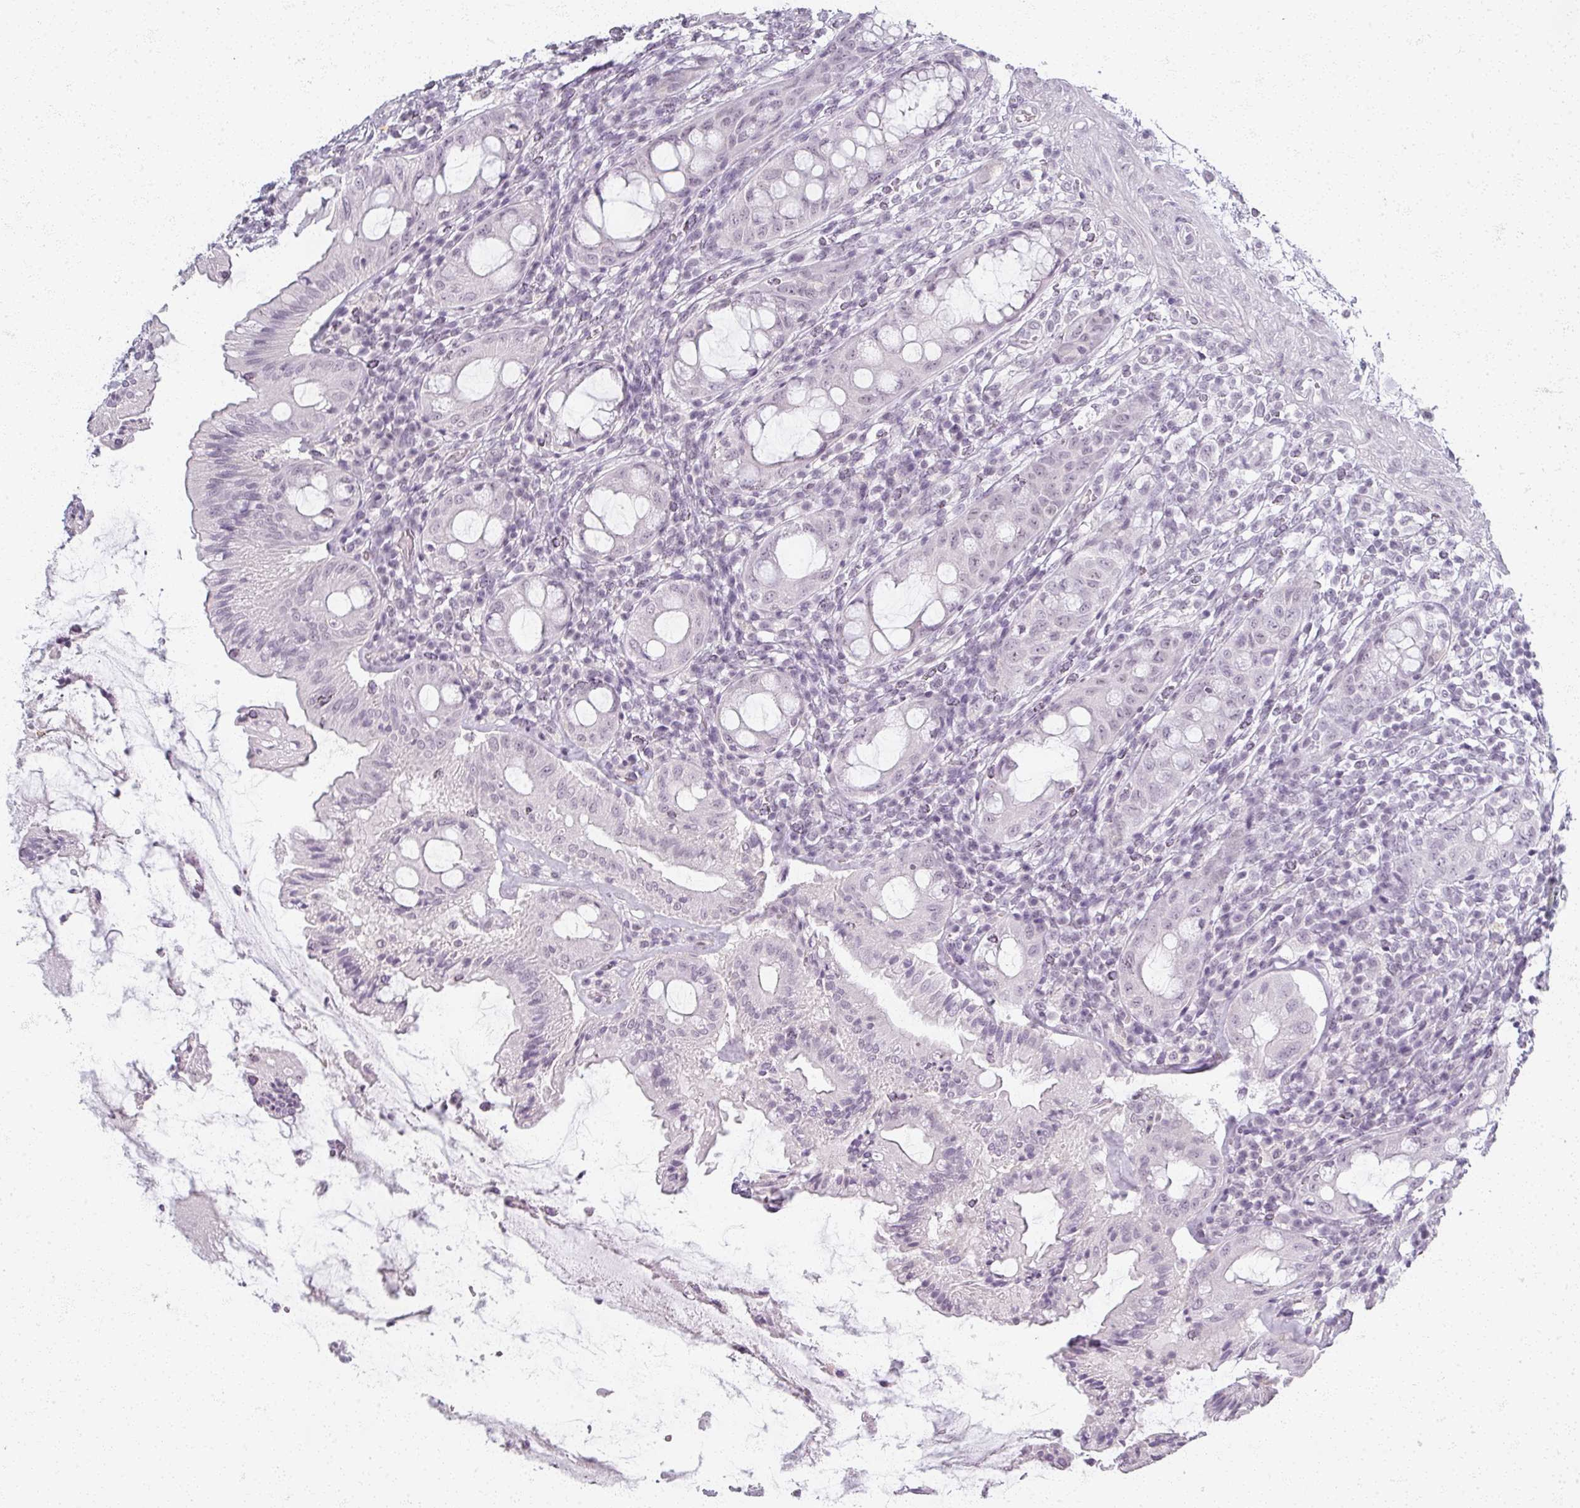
{"staining": {"intensity": "negative", "quantity": "none", "location": "none"}, "tissue": "rectum", "cell_type": "Glandular cells", "image_type": "normal", "snomed": [{"axis": "morphology", "description": "Normal tissue, NOS"}, {"axis": "topography", "description": "Rectum"}], "caption": "Photomicrograph shows no significant protein staining in glandular cells of normal rectum.", "gene": "RFPL2", "patient": {"sex": "female", "age": 57}}